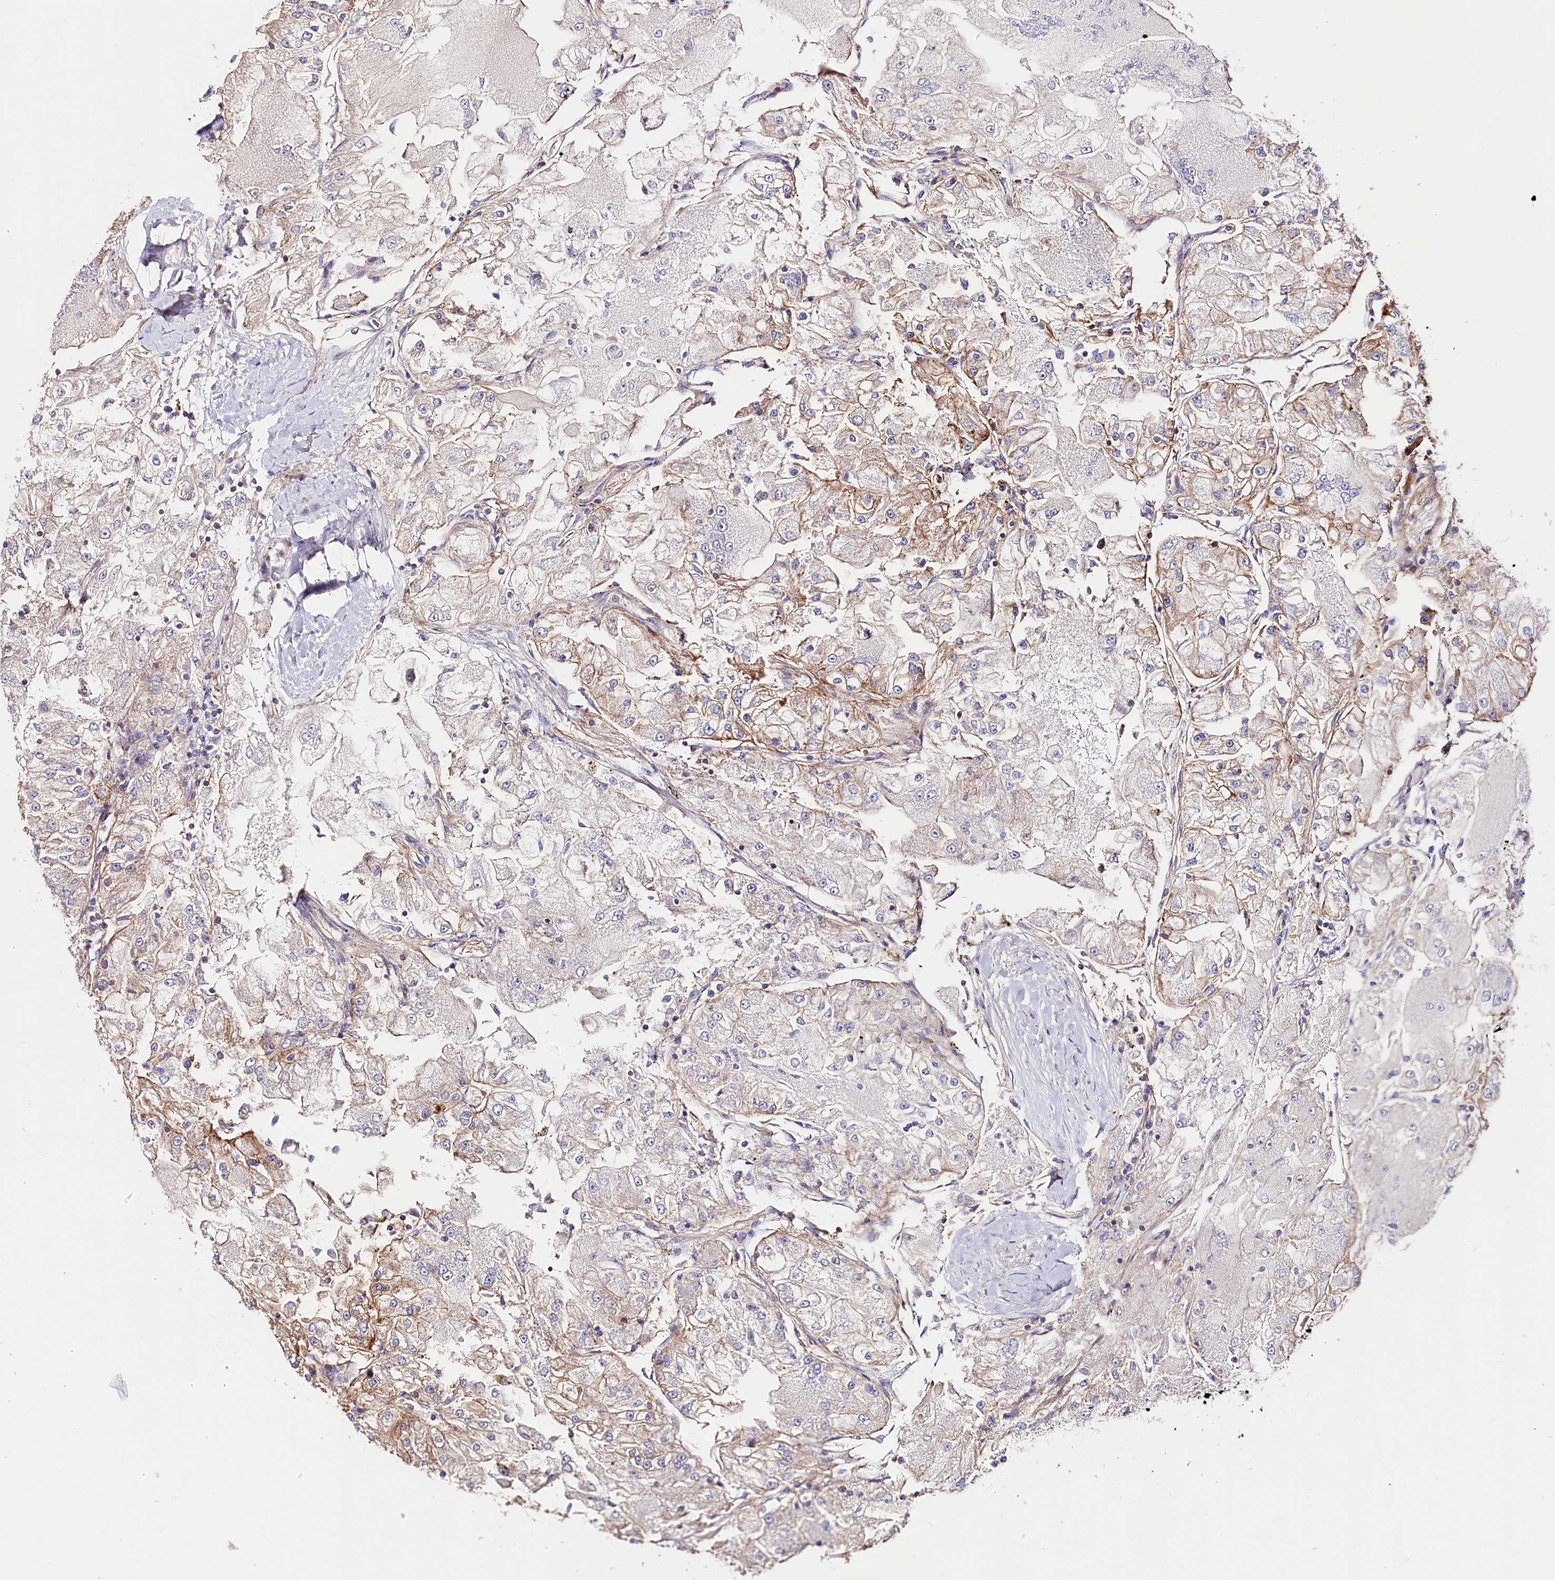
{"staining": {"intensity": "moderate", "quantity": "25%-75%", "location": "cytoplasmic/membranous"}, "tissue": "renal cancer", "cell_type": "Tumor cells", "image_type": "cancer", "snomed": [{"axis": "morphology", "description": "Adenocarcinoma, NOS"}, {"axis": "topography", "description": "Kidney"}], "caption": "This micrograph displays adenocarcinoma (renal) stained with immunohistochemistry (IHC) to label a protein in brown. The cytoplasmic/membranous of tumor cells show moderate positivity for the protein. Nuclei are counter-stained blue.", "gene": "ATP2B4", "patient": {"sex": "female", "age": 72}}